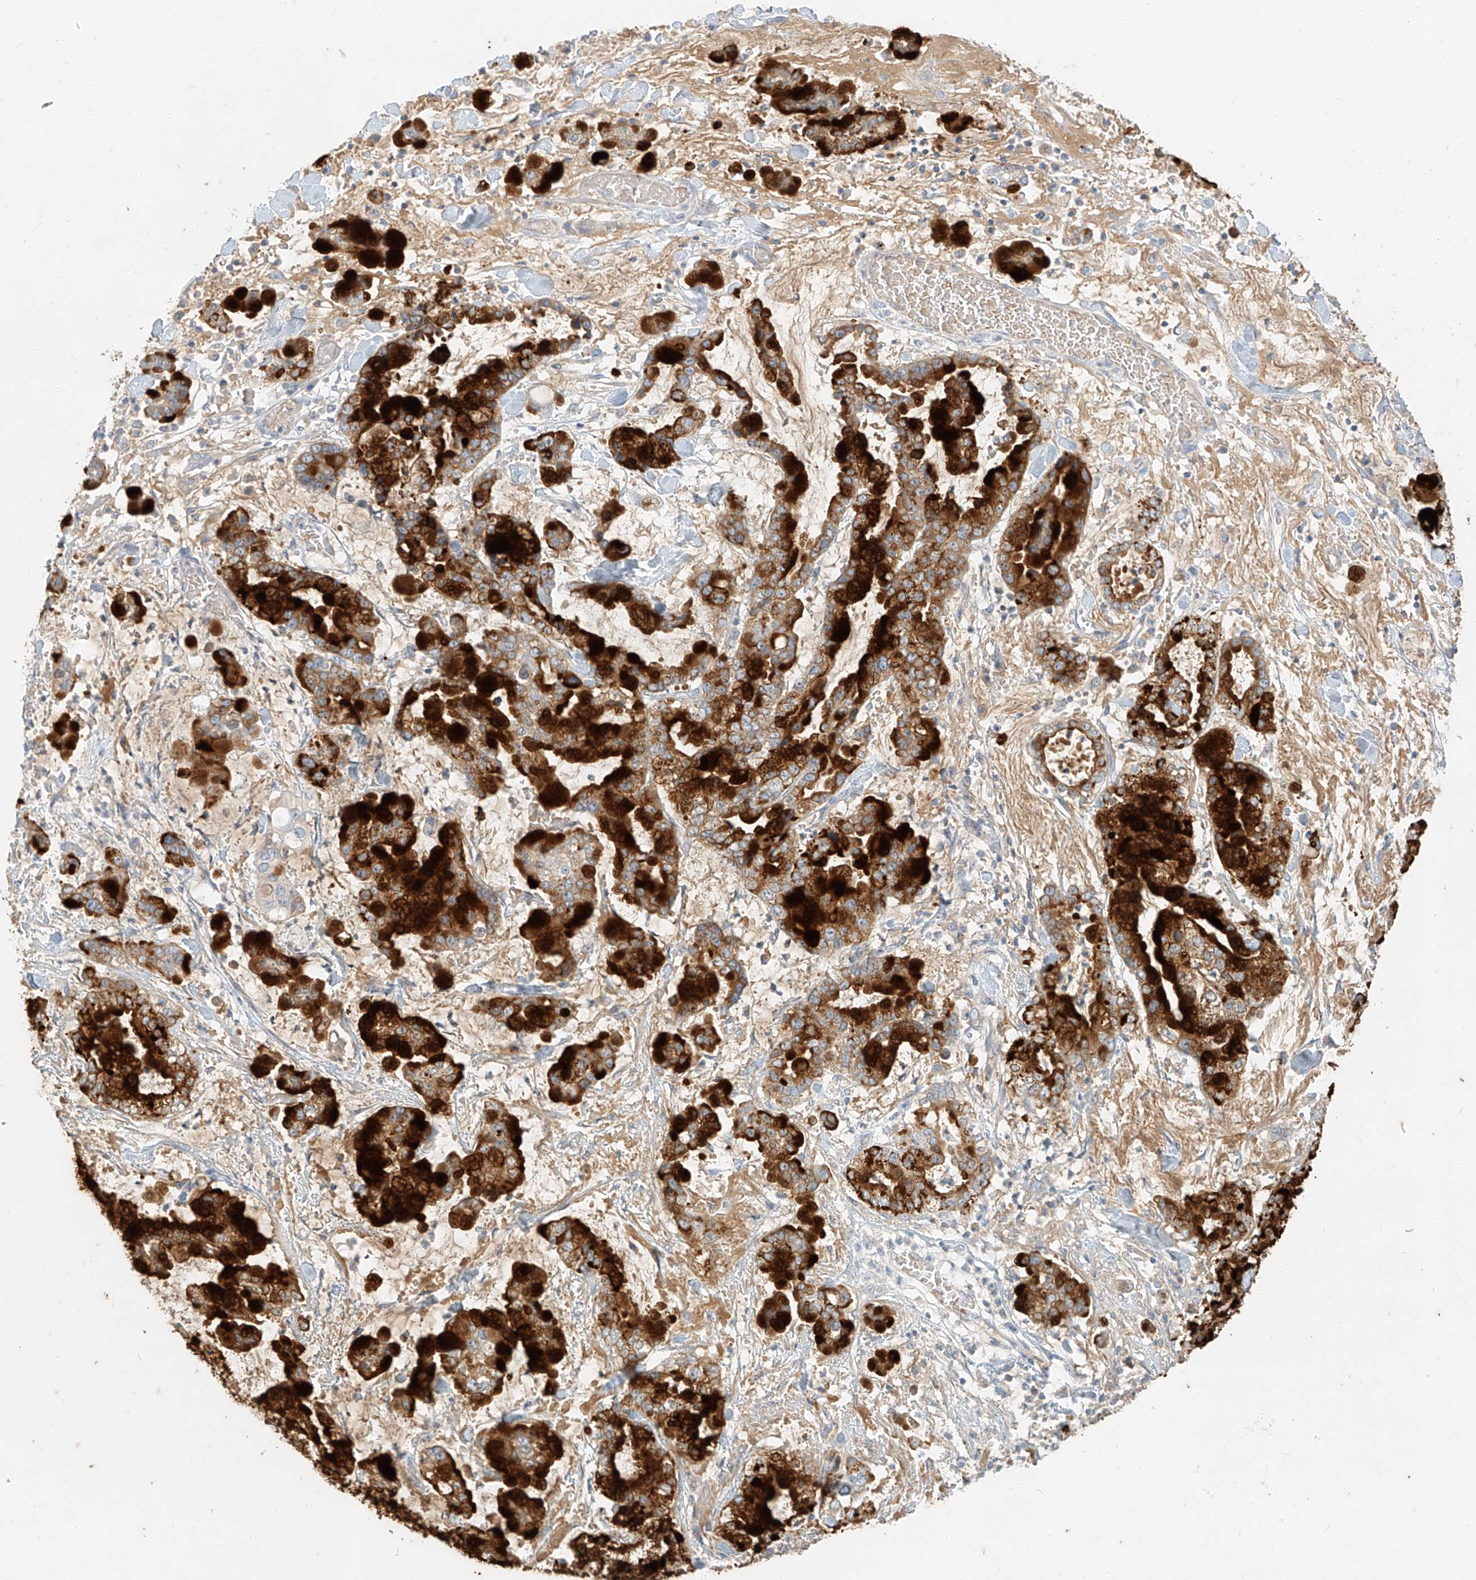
{"staining": {"intensity": "strong", "quantity": ">75%", "location": "cytoplasmic/membranous"}, "tissue": "stomach cancer", "cell_type": "Tumor cells", "image_type": "cancer", "snomed": [{"axis": "morphology", "description": "Normal tissue, NOS"}, {"axis": "morphology", "description": "Adenocarcinoma, NOS"}, {"axis": "topography", "description": "Stomach, upper"}, {"axis": "topography", "description": "Stomach"}], "caption": "Immunohistochemical staining of human adenocarcinoma (stomach) demonstrates high levels of strong cytoplasmic/membranous protein expression in approximately >75% of tumor cells.", "gene": "PGC", "patient": {"sex": "male", "age": 76}}